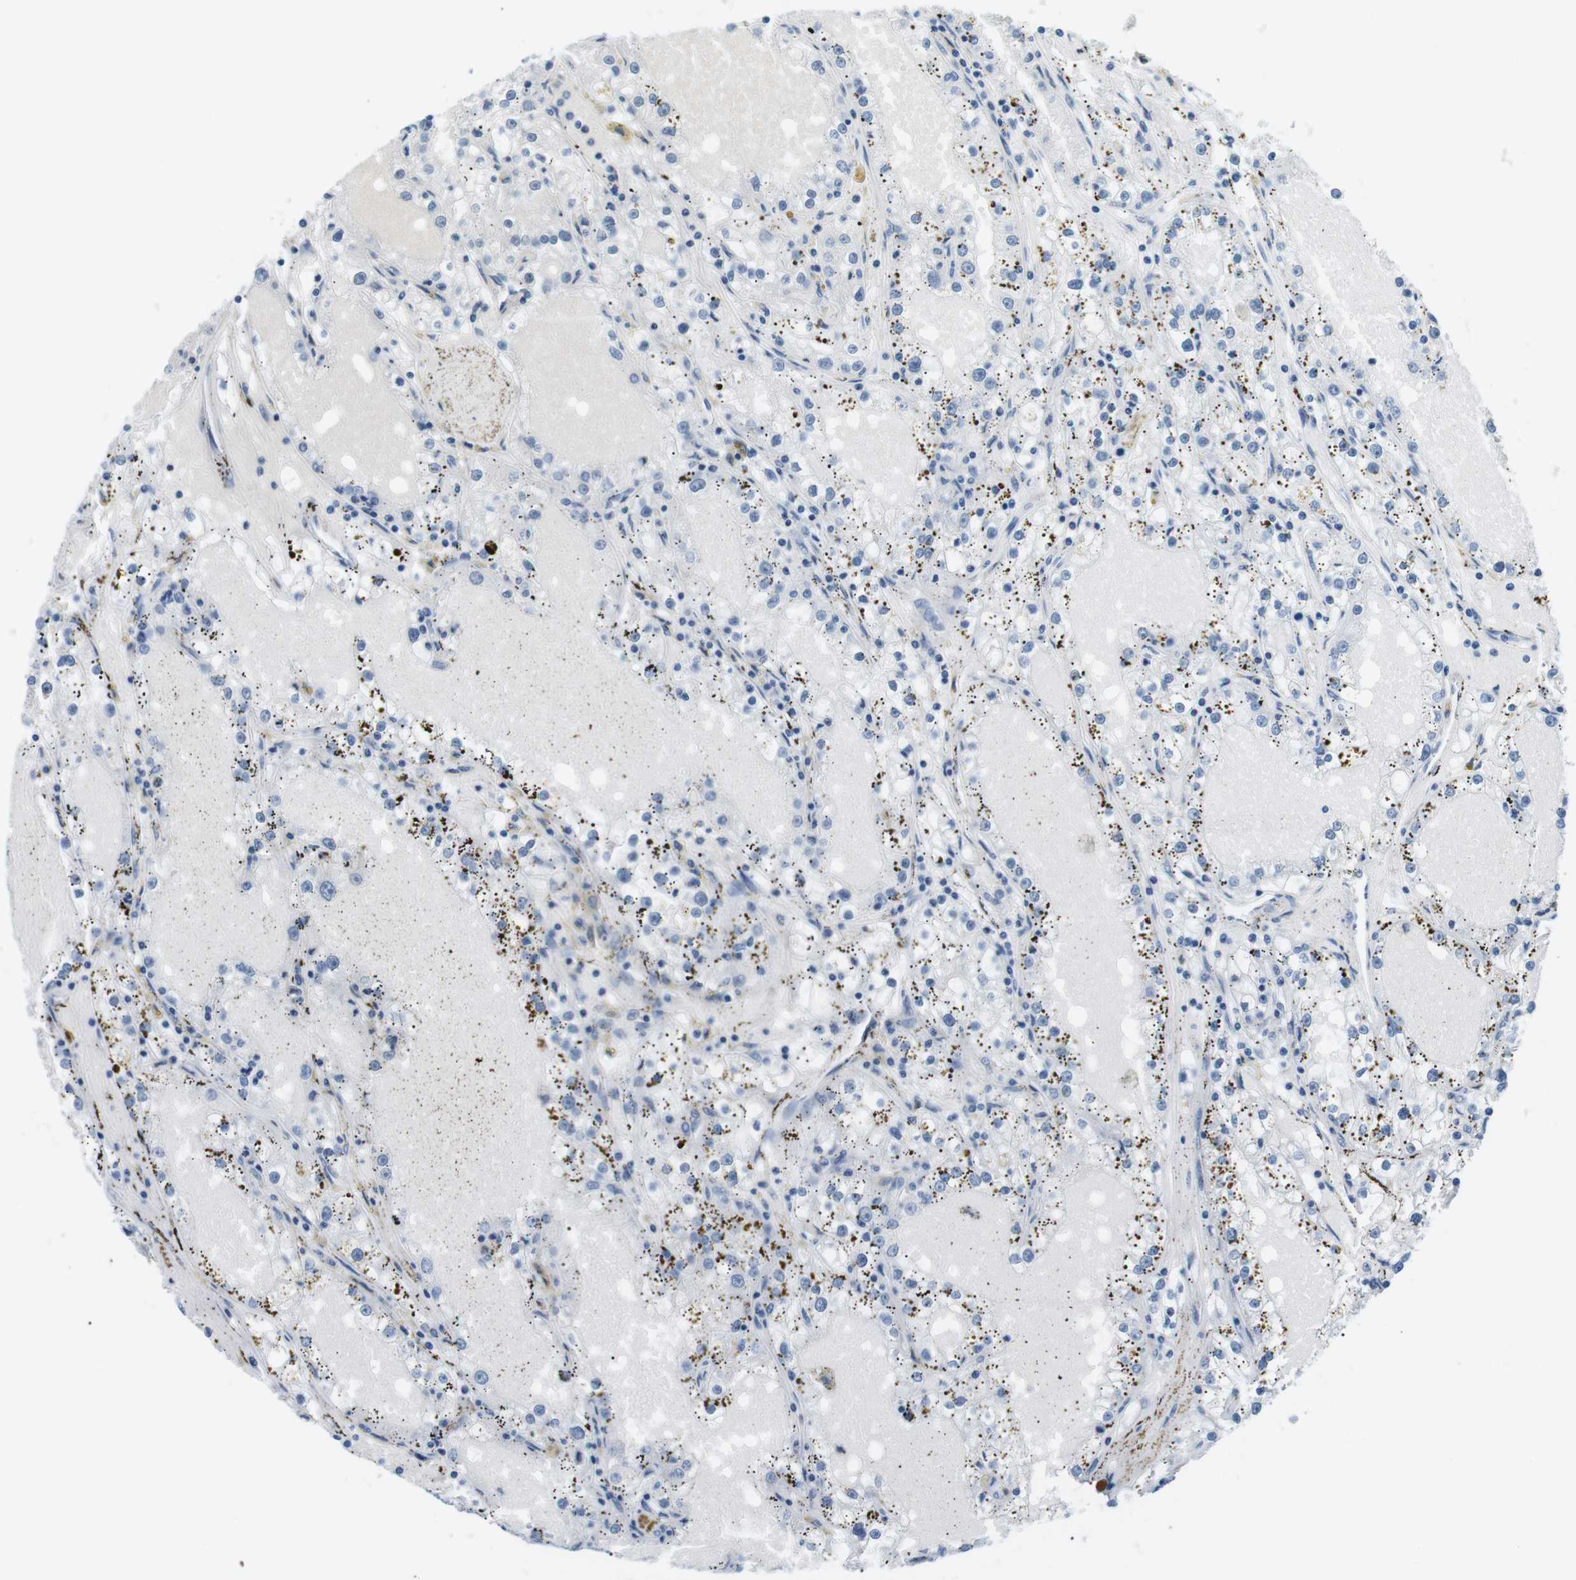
{"staining": {"intensity": "negative", "quantity": "none", "location": "none"}, "tissue": "renal cancer", "cell_type": "Tumor cells", "image_type": "cancer", "snomed": [{"axis": "morphology", "description": "Adenocarcinoma, NOS"}, {"axis": "topography", "description": "Kidney"}], "caption": "A photomicrograph of human renal adenocarcinoma is negative for staining in tumor cells.", "gene": "FCGRT", "patient": {"sex": "male", "age": 56}}